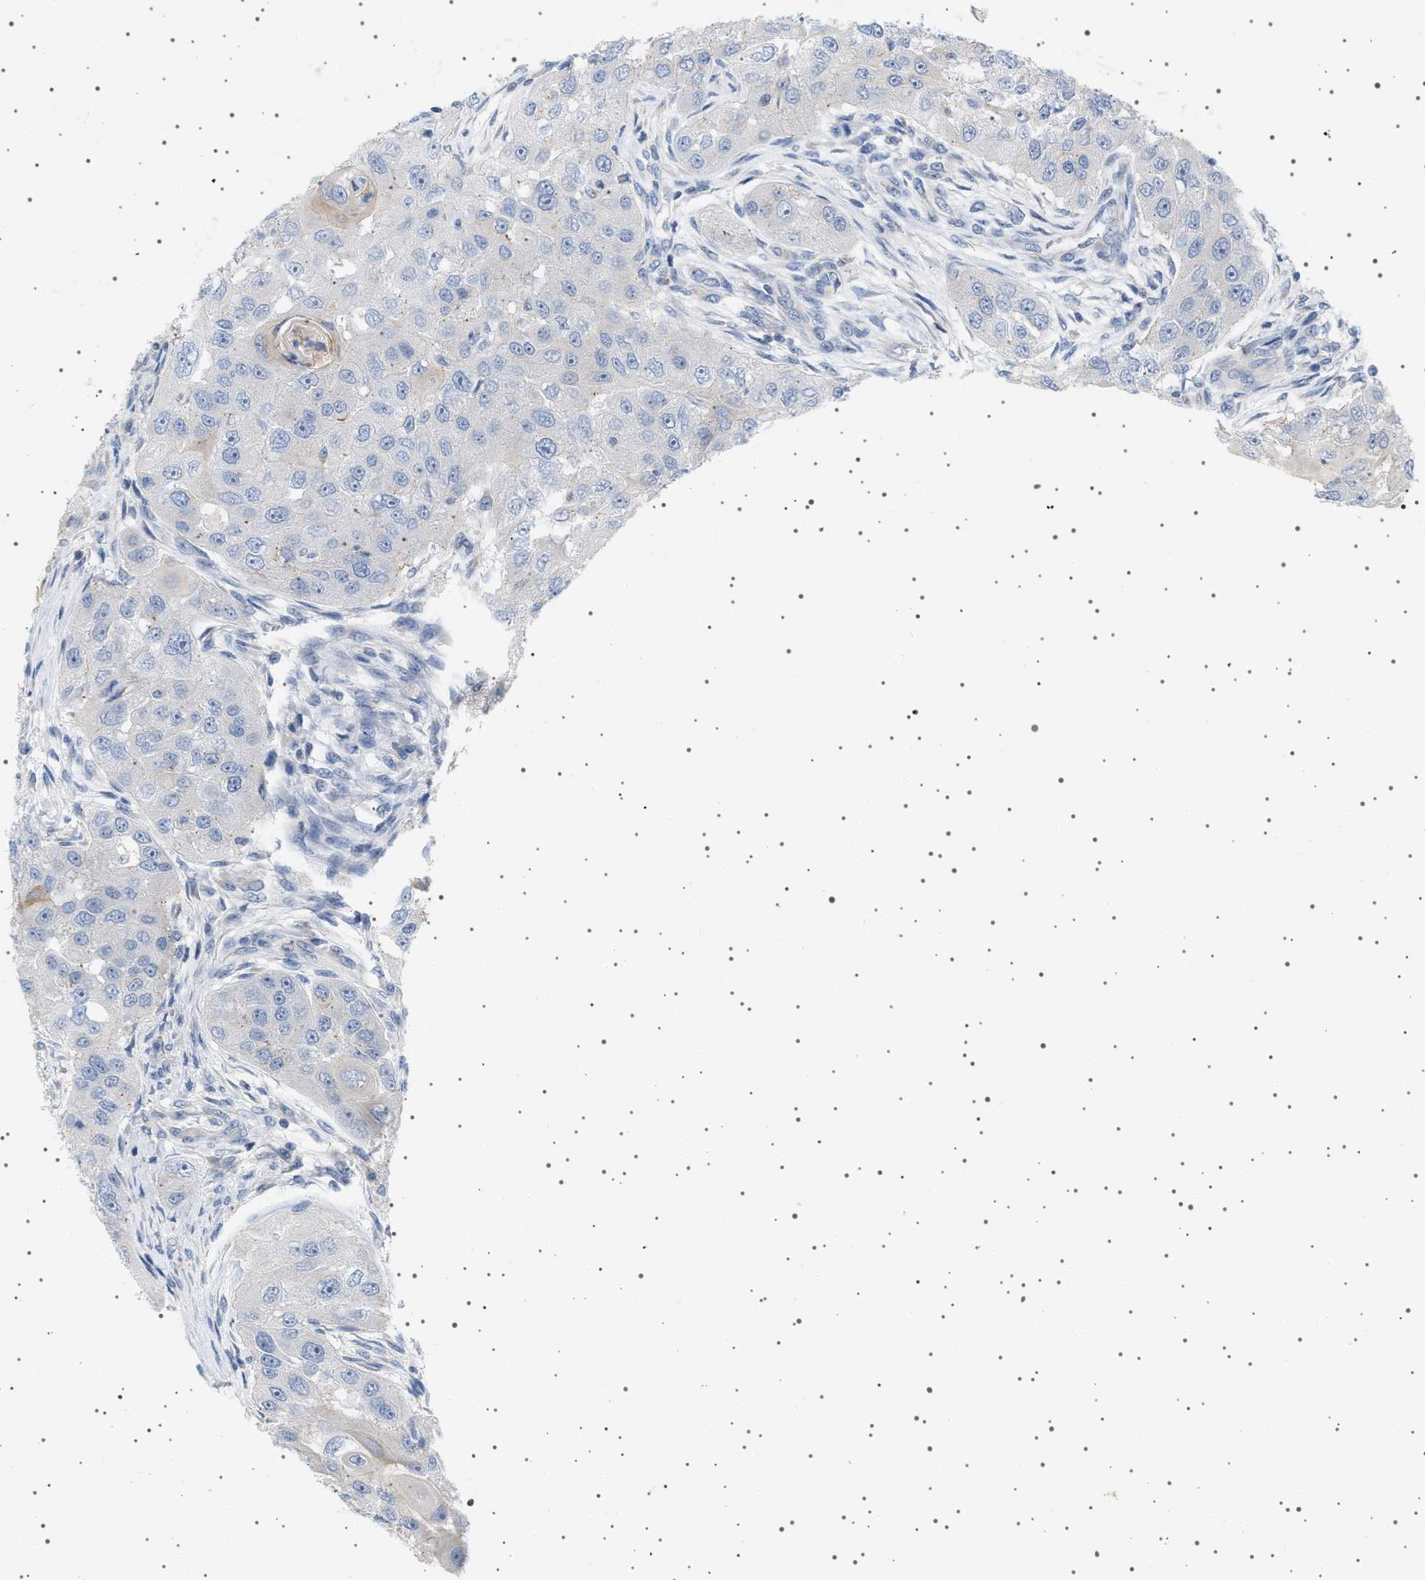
{"staining": {"intensity": "negative", "quantity": "none", "location": "none"}, "tissue": "head and neck cancer", "cell_type": "Tumor cells", "image_type": "cancer", "snomed": [{"axis": "morphology", "description": "Normal tissue, NOS"}, {"axis": "morphology", "description": "Squamous cell carcinoma, NOS"}, {"axis": "topography", "description": "Skeletal muscle"}, {"axis": "topography", "description": "Head-Neck"}], "caption": "IHC micrograph of neoplastic tissue: head and neck cancer (squamous cell carcinoma) stained with DAB displays no significant protein positivity in tumor cells. Nuclei are stained in blue.", "gene": "ADCY10", "patient": {"sex": "male", "age": 51}}